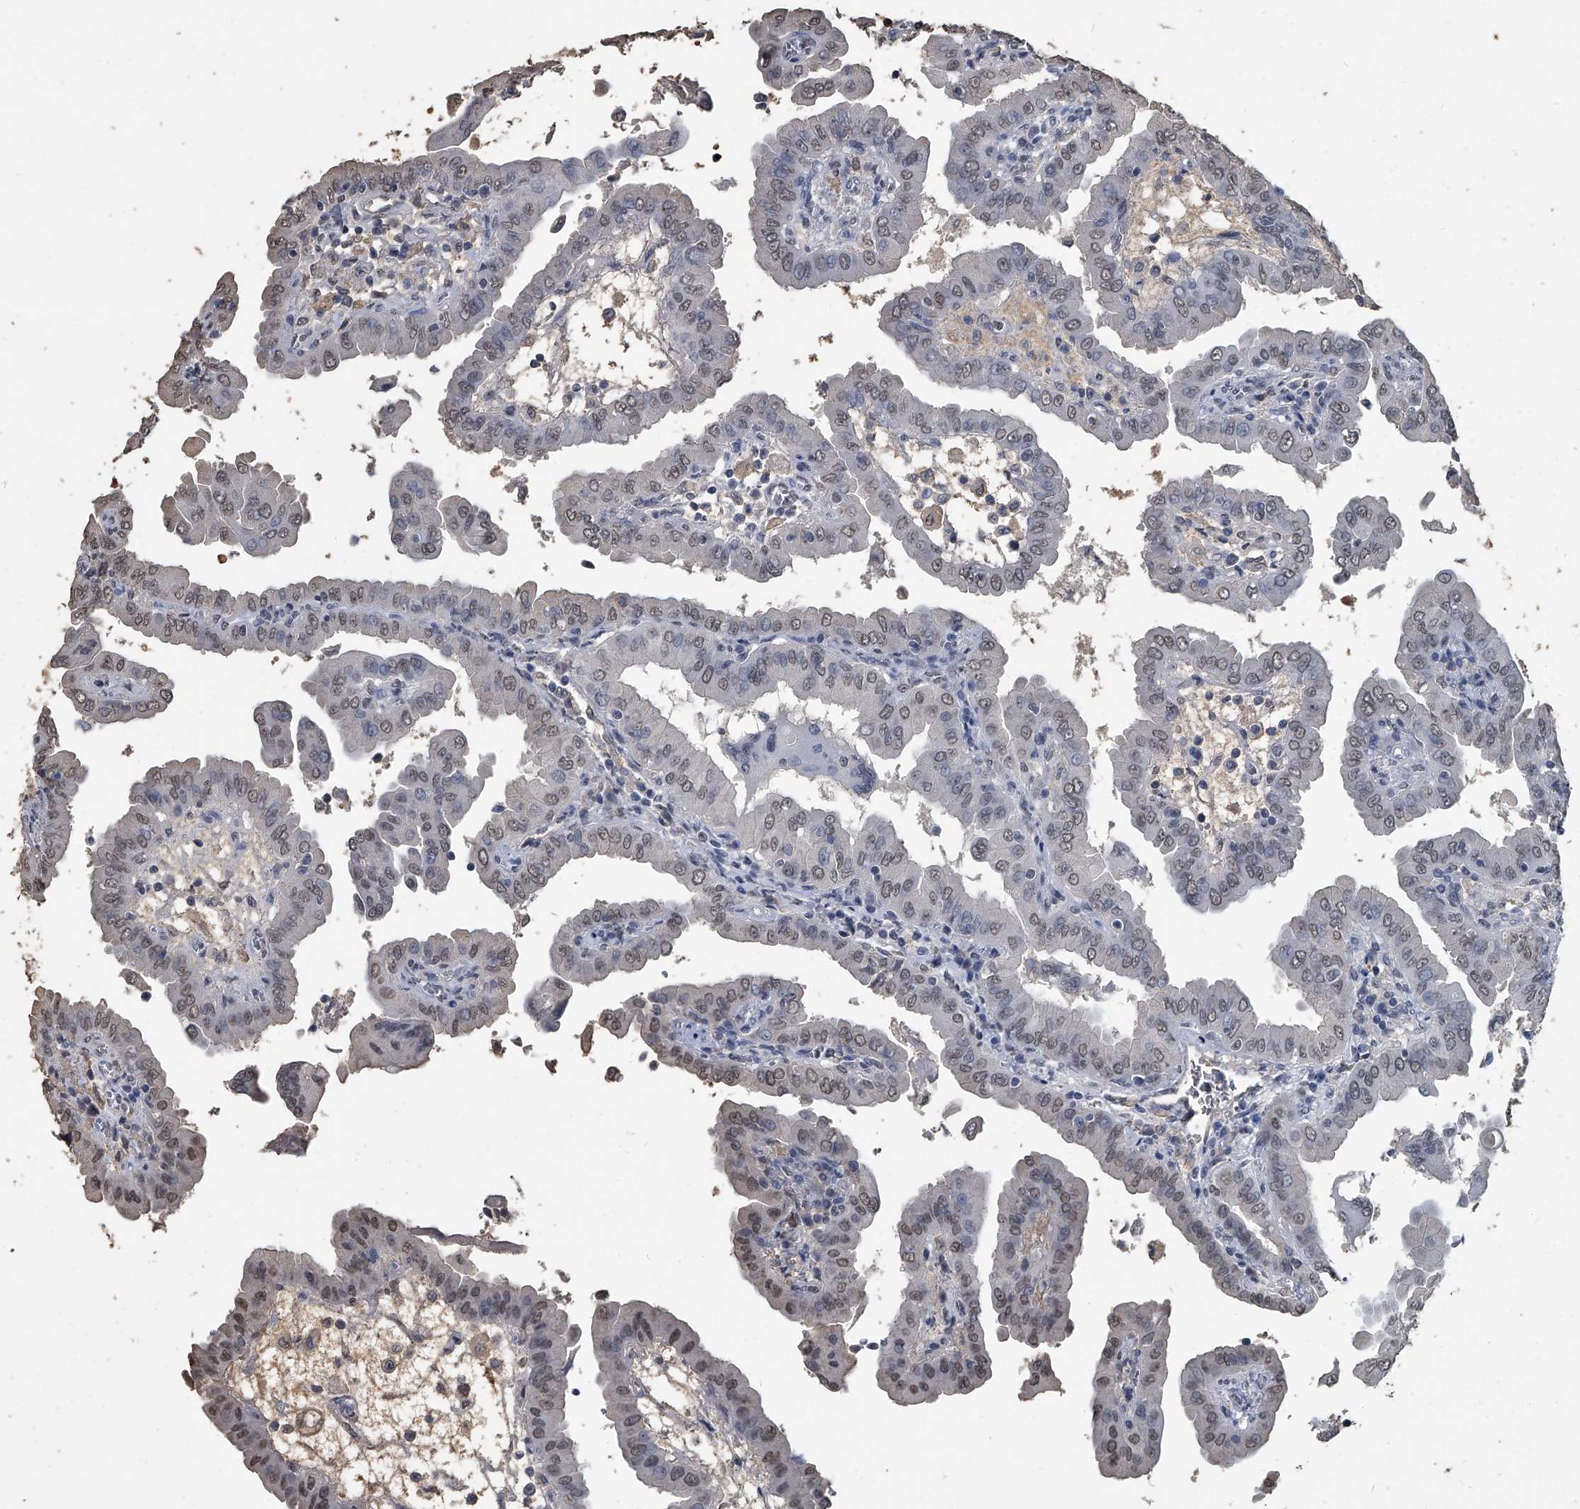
{"staining": {"intensity": "weak", "quantity": "25%-75%", "location": "nuclear"}, "tissue": "thyroid cancer", "cell_type": "Tumor cells", "image_type": "cancer", "snomed": [{"axis": "morphology", "description": "Papillary adenocarcinoma, NOS"}, {"axis": "topography", "description": "Thyroid gland"}], "caption": "Protein expression analysis of thyroid papillary adenocarcinoma demonstrates weak nuclear positivity in approximately 25%-75% of tumor cells.", "gene": "MATR3", "patient": {"sex": "male", "age": 33}}